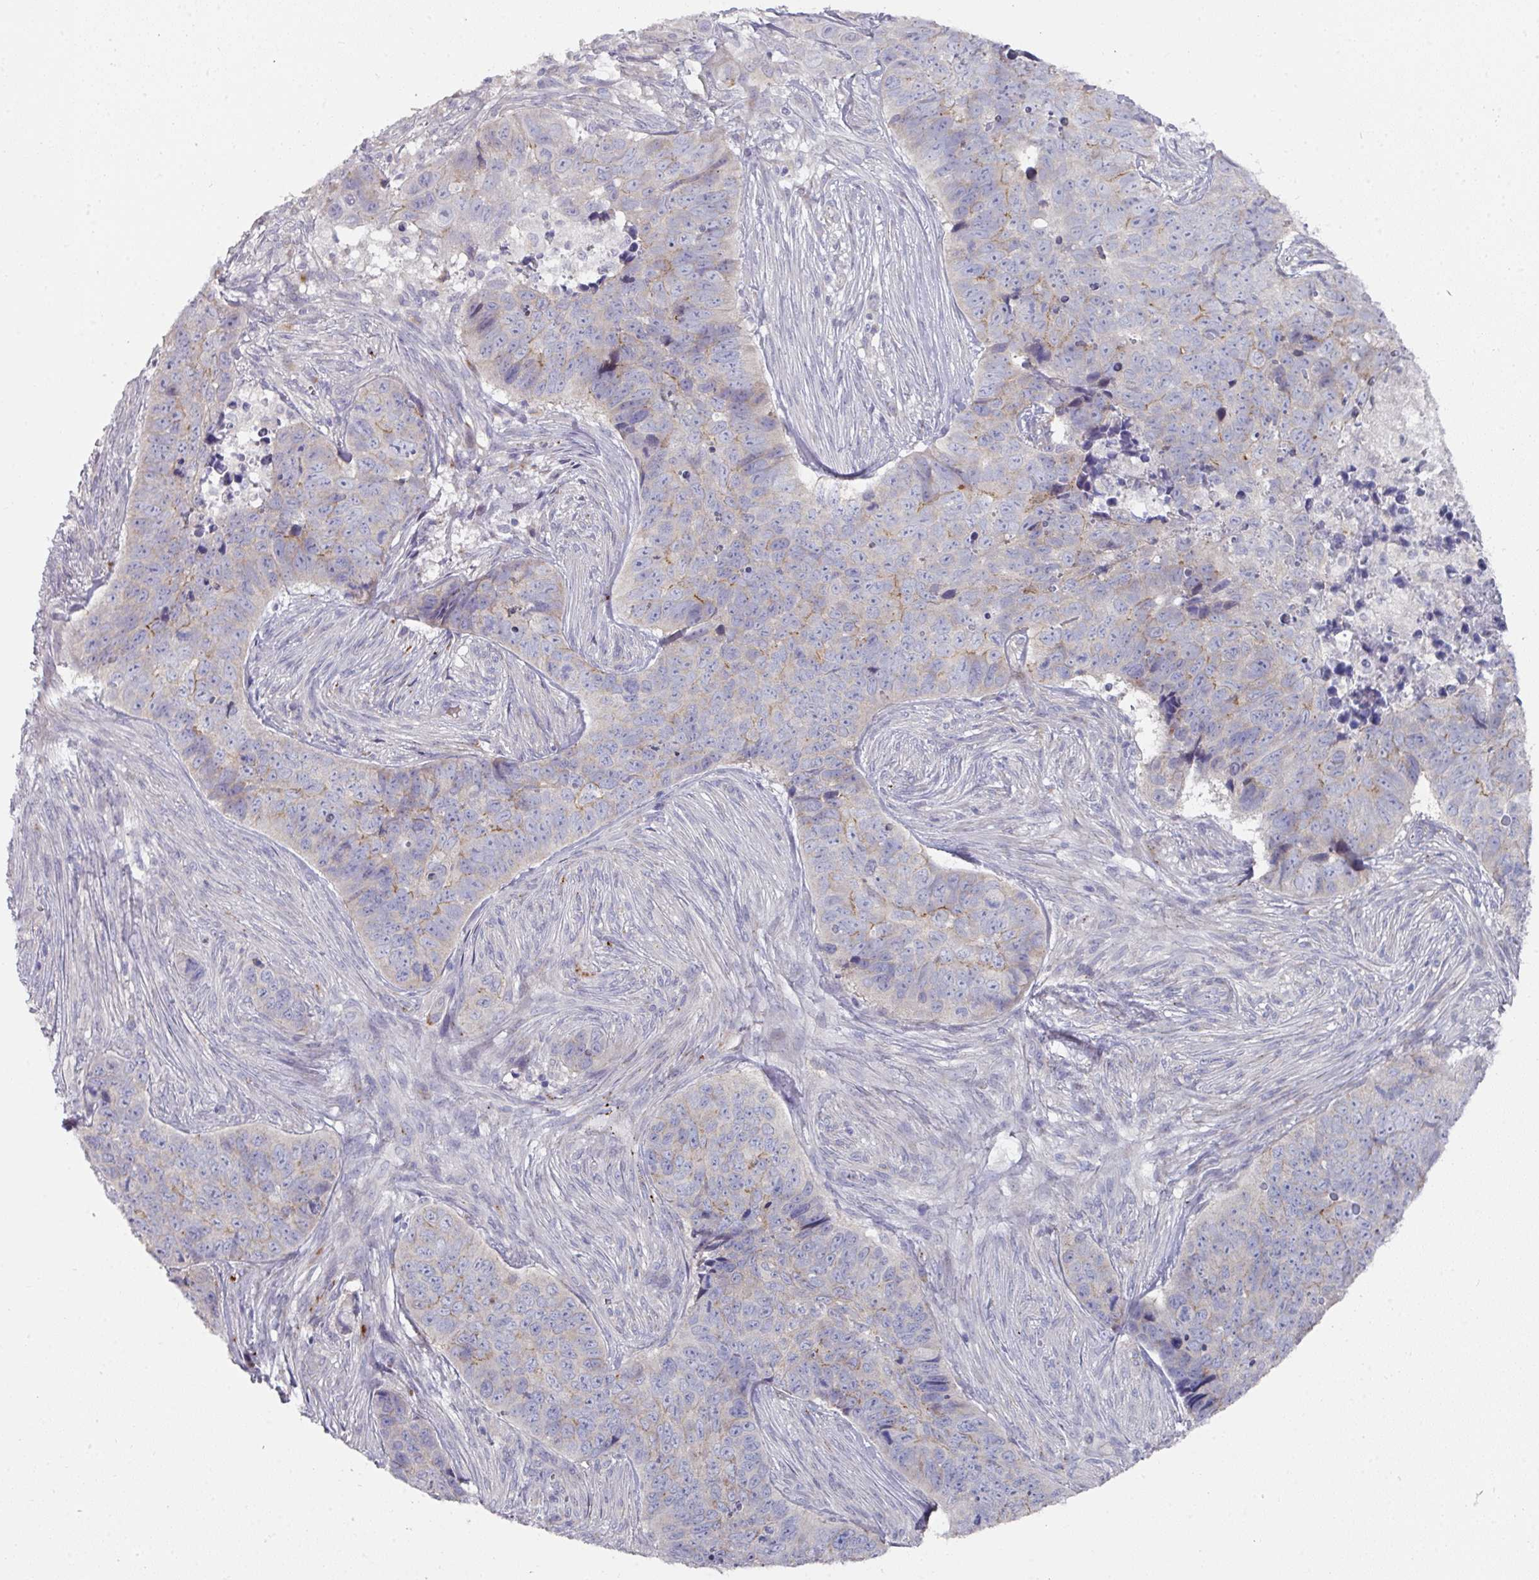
{"staining": {"intensity": "weak", "quantity": "25%-75%", "location": "cytoplasmic/membranous"}, "tissue": "skin cancer", "cell_type": "Tumor cells", "image_type": "cancer", "snomed": [{"axis": "morphology", "description": "Basal cell carcinoma"}, {"axis": "topography", "description": "Skin"}], "caption": "This is a micrograph of immunohistochemistry (IHC) staining of skin cancer, which shows weak staining in the cytoplasmic/membranous of tumor cells.", "gene": "NT5C1A", "patient": {"sex": "female", "age": 82}}